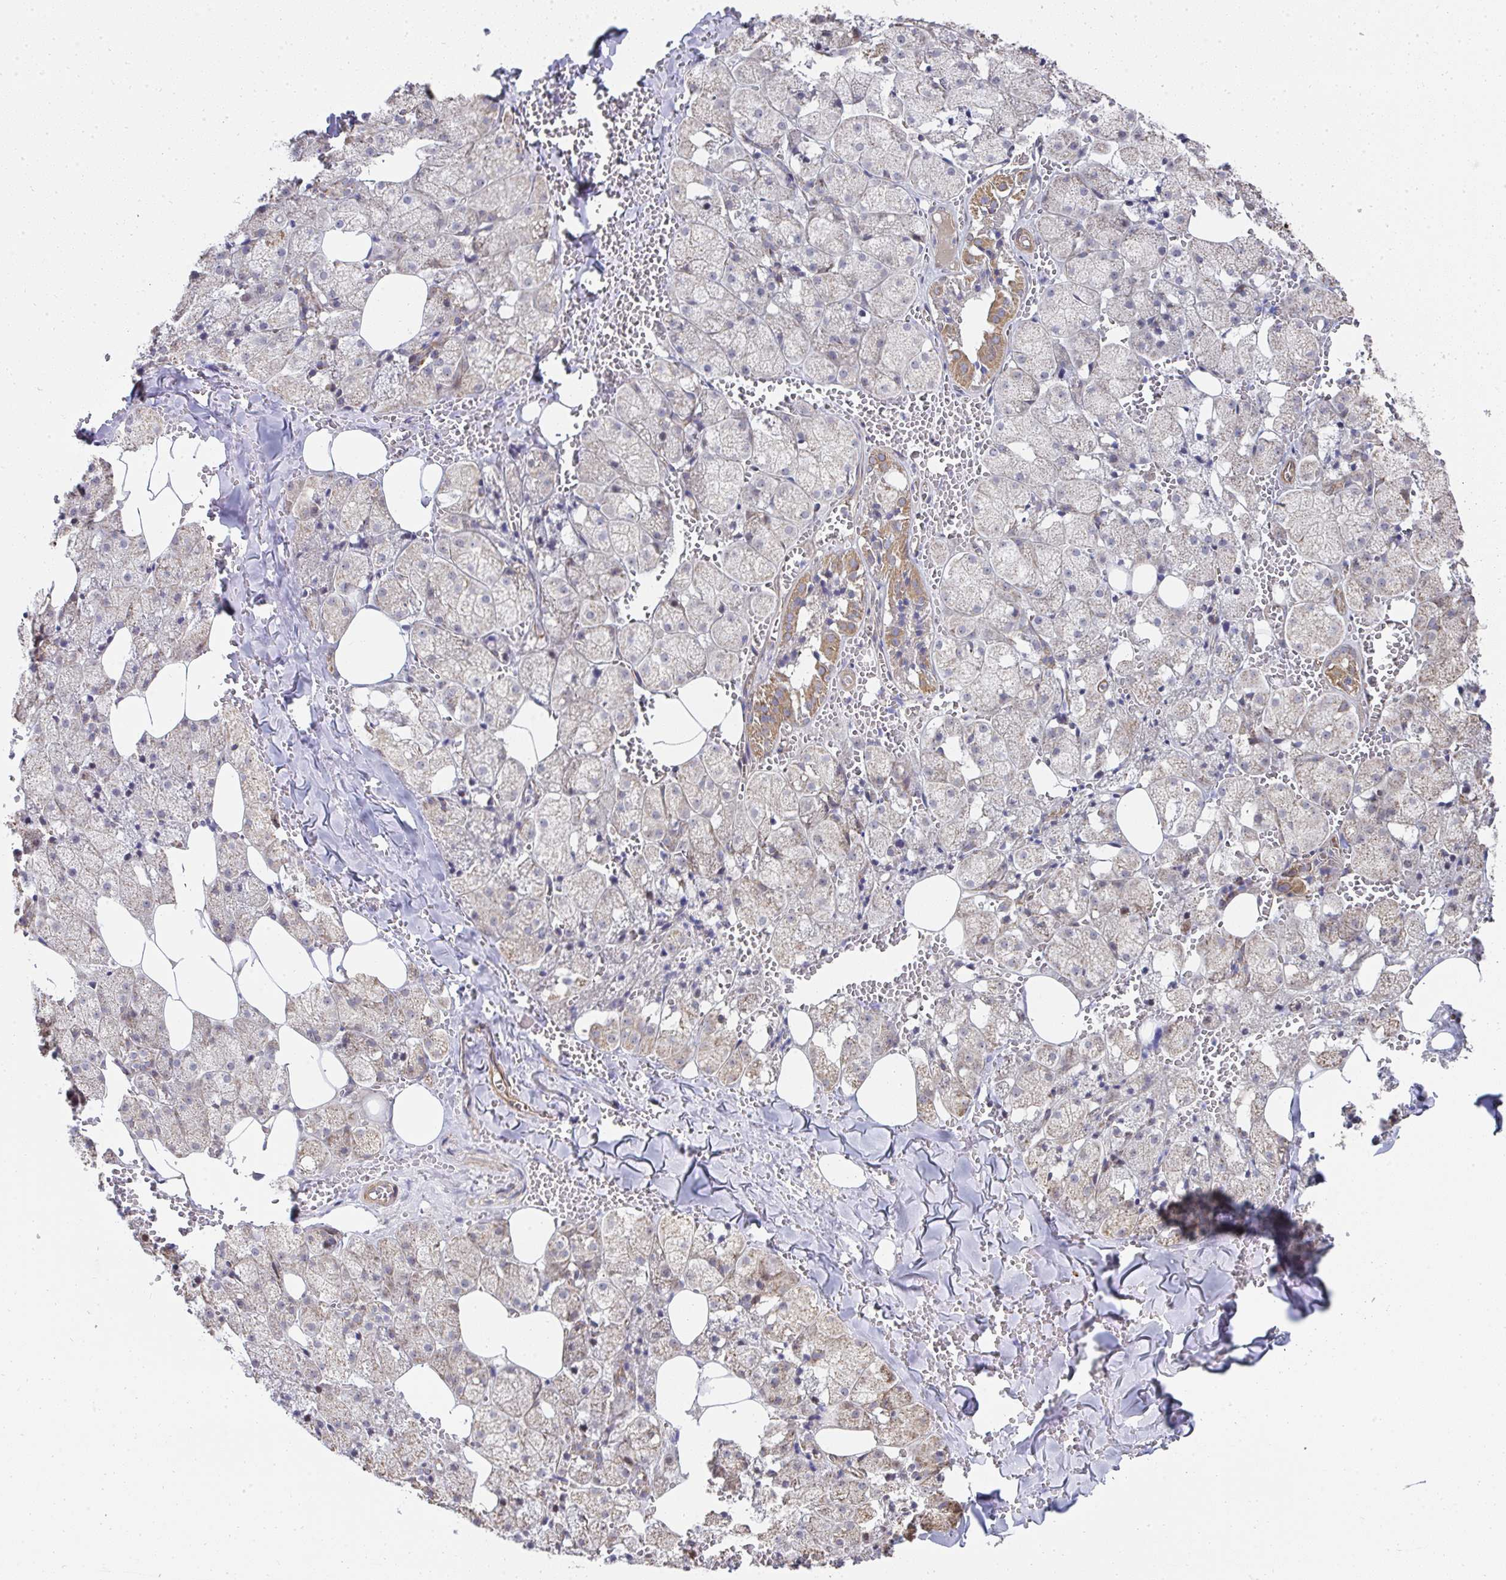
{"staining": {"intensity": "moderate", "quantity": "25%-75%", "location": "cytoplasmic/membranous"}, "tissue": "salivary gland", "cell_type": "Glandular cells", "image_type": "normal", "snomed": [{"axis": "morphology", "description": "Normal tissue, NOS"}, {"axis": "topography", "description": "Salivary gland"}, {"axis": "topography", "description": "Peripheral nerve tissue"}], "caption": "Glandular cells exhibit moderate cytoplasmic/membranous positivity in about 25%-75% of cells in benign salivary gland. (DAB = brown stain, brightfield microscopy at high magnification).", "gene": "AGTPBP1", "patient": {"sex": "male", "age": 38}}